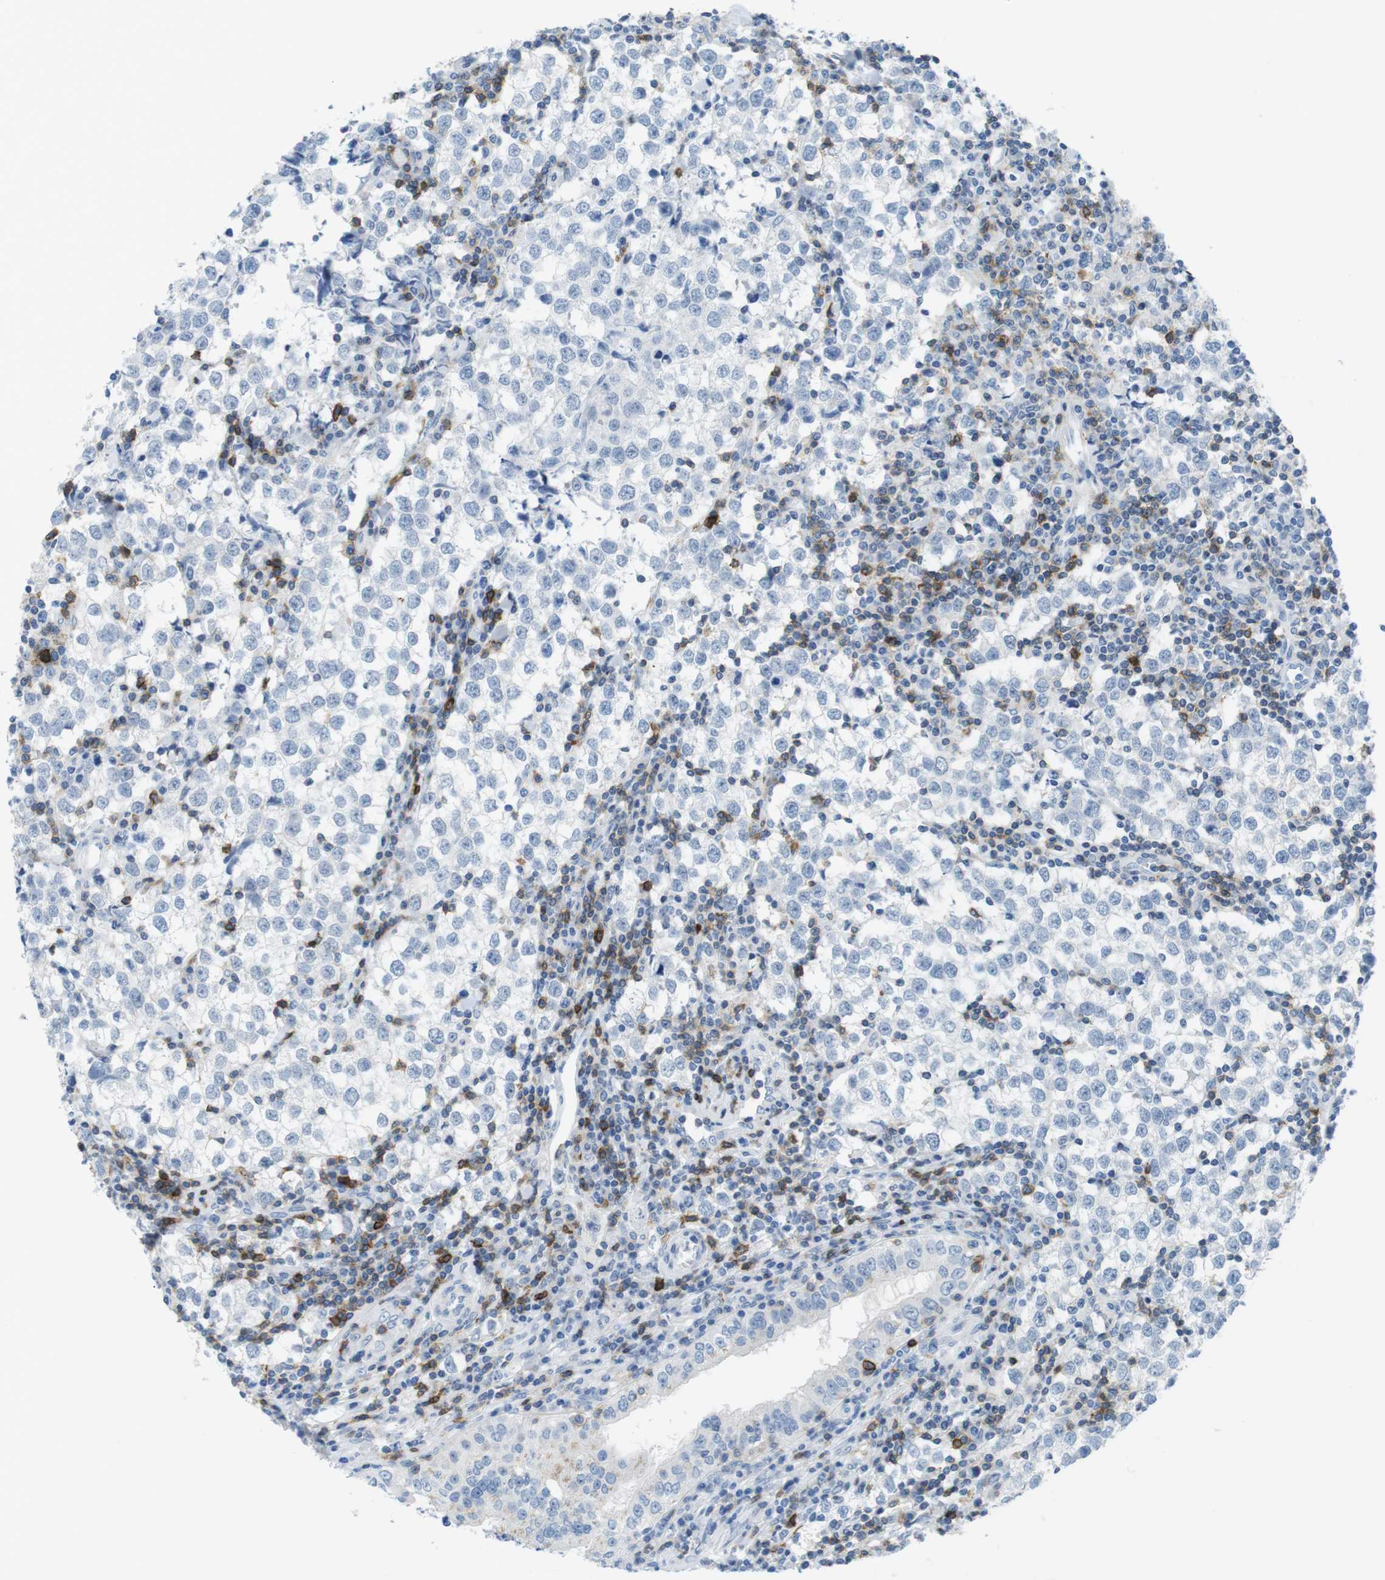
{"staining": {"intensity": "negative", "quantity": "none", "location": "none"}, "tissue": "testis cancer", "cell_type": "Tumor cells", "image_type": "cancer", "snomed": [{"axis": "morphology", "description": "Seminoma, NOS"}, {"axis": "morphology", "description": "Carcinoma, Embryonal, NOS"}, {"axis": "topography", "description": "Testis"}], "caption": "Tumor cells are negative for brown protein staining in testis cancer (seminoma).", "gene": "CD5", "patient": {"sex": "male", "age": 36}}